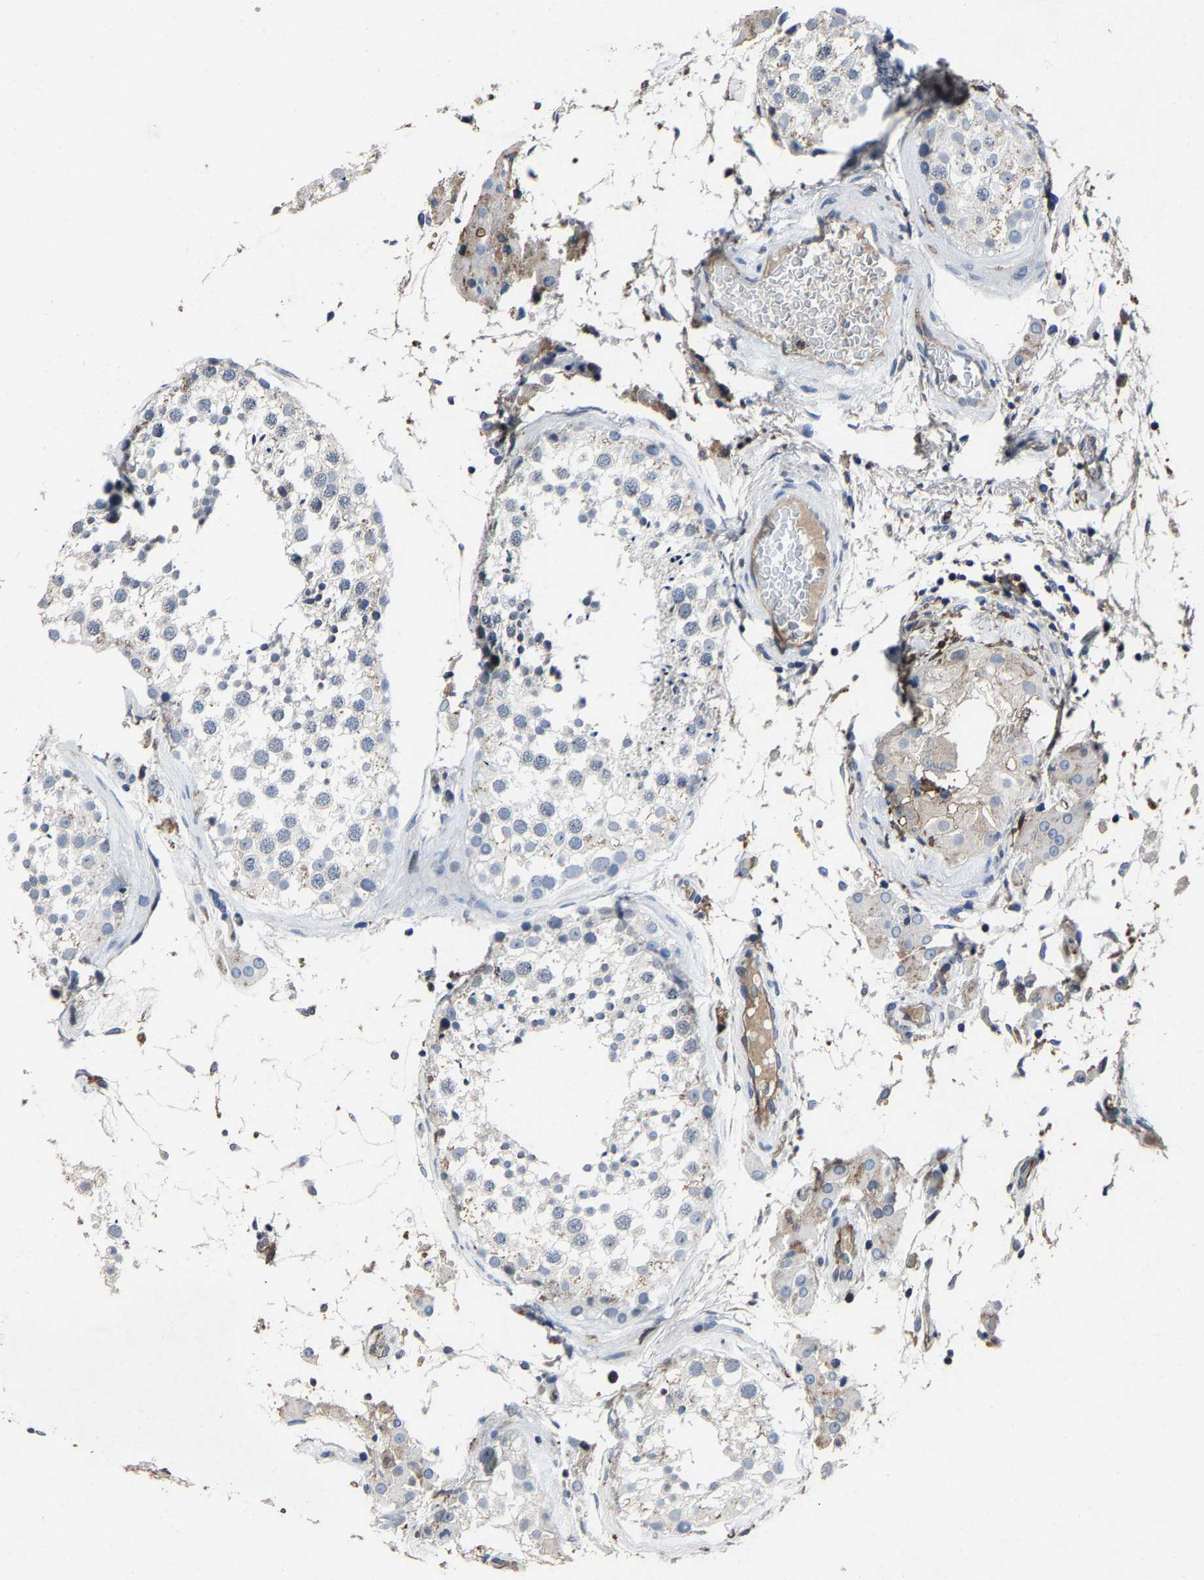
{"staining": {"intensity": "negative", "quantity": "none", "location": "none"}, "tissue": "testis", "cell_type": "Cells in seminiferous ducts", "image_type": "normal", "snomed": [{"axis": "morphology", "description": "Normal tissue, NOS"}, {"axis": "topography", "description": "Testis"}], "caption": "Micrograph shows no significant protein expression in cells in seminiferous ducts of benign testis.", "gene": "PCNX2", "patient": {"sex": "male", "age": 46}}